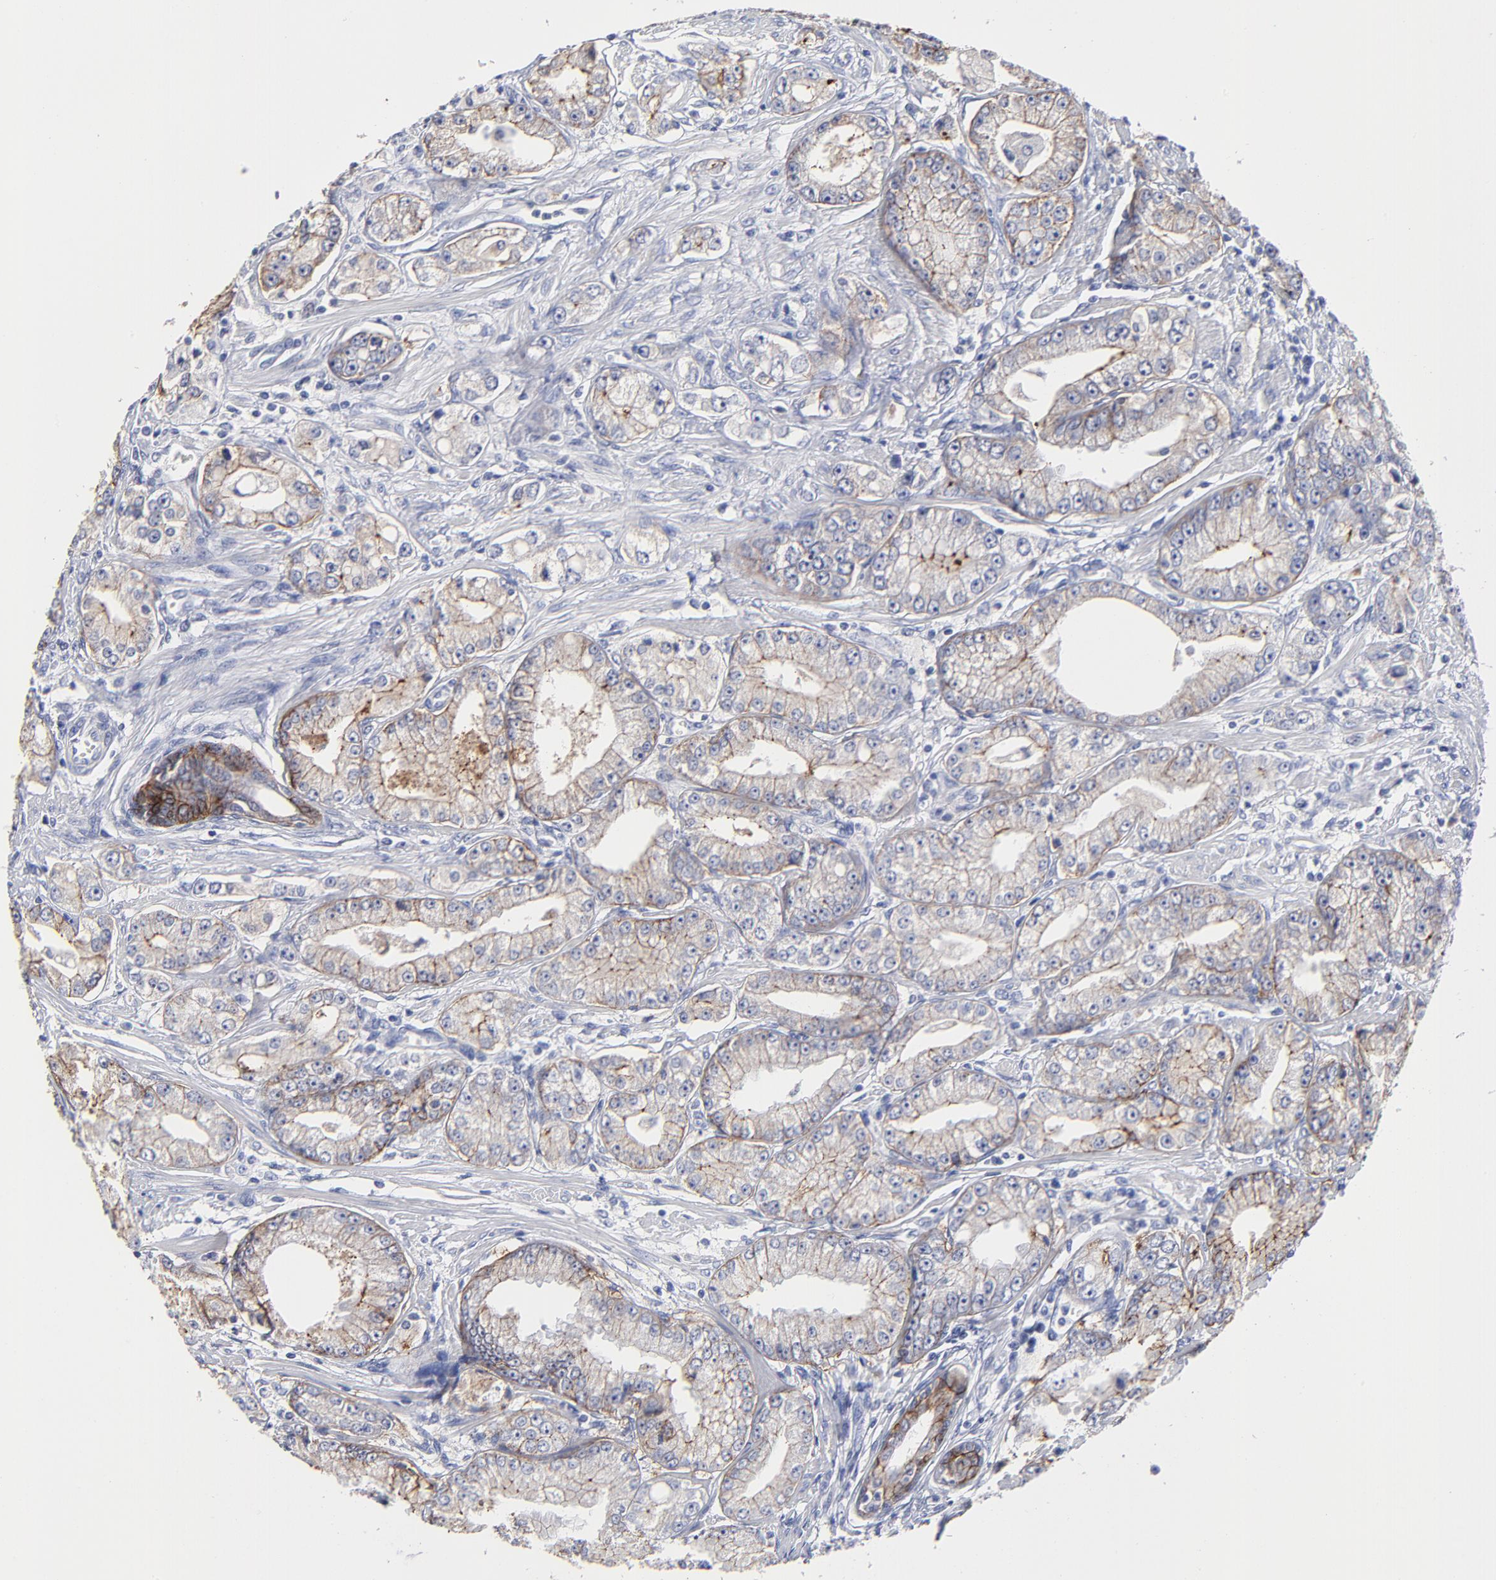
{"staining": {"intensity": "negative", "quantity": "none", "location": "none"}, "tissue": "prostate cancer", "cell_type": "Tumor cells", "image_type": "cancer", "snomed": [{"axis": "morphology", "description": "Adenocarcinoma, Medium grade"}, {"axis": "topography", "description": "Prostate"}], "caption": "Human medium-grade adenocarcinoma (prostate) stained for a protein using IHC shows no staining in tumor cells.", "gene": "CXADR", "patient": {"sex": "male", "age": 72}}